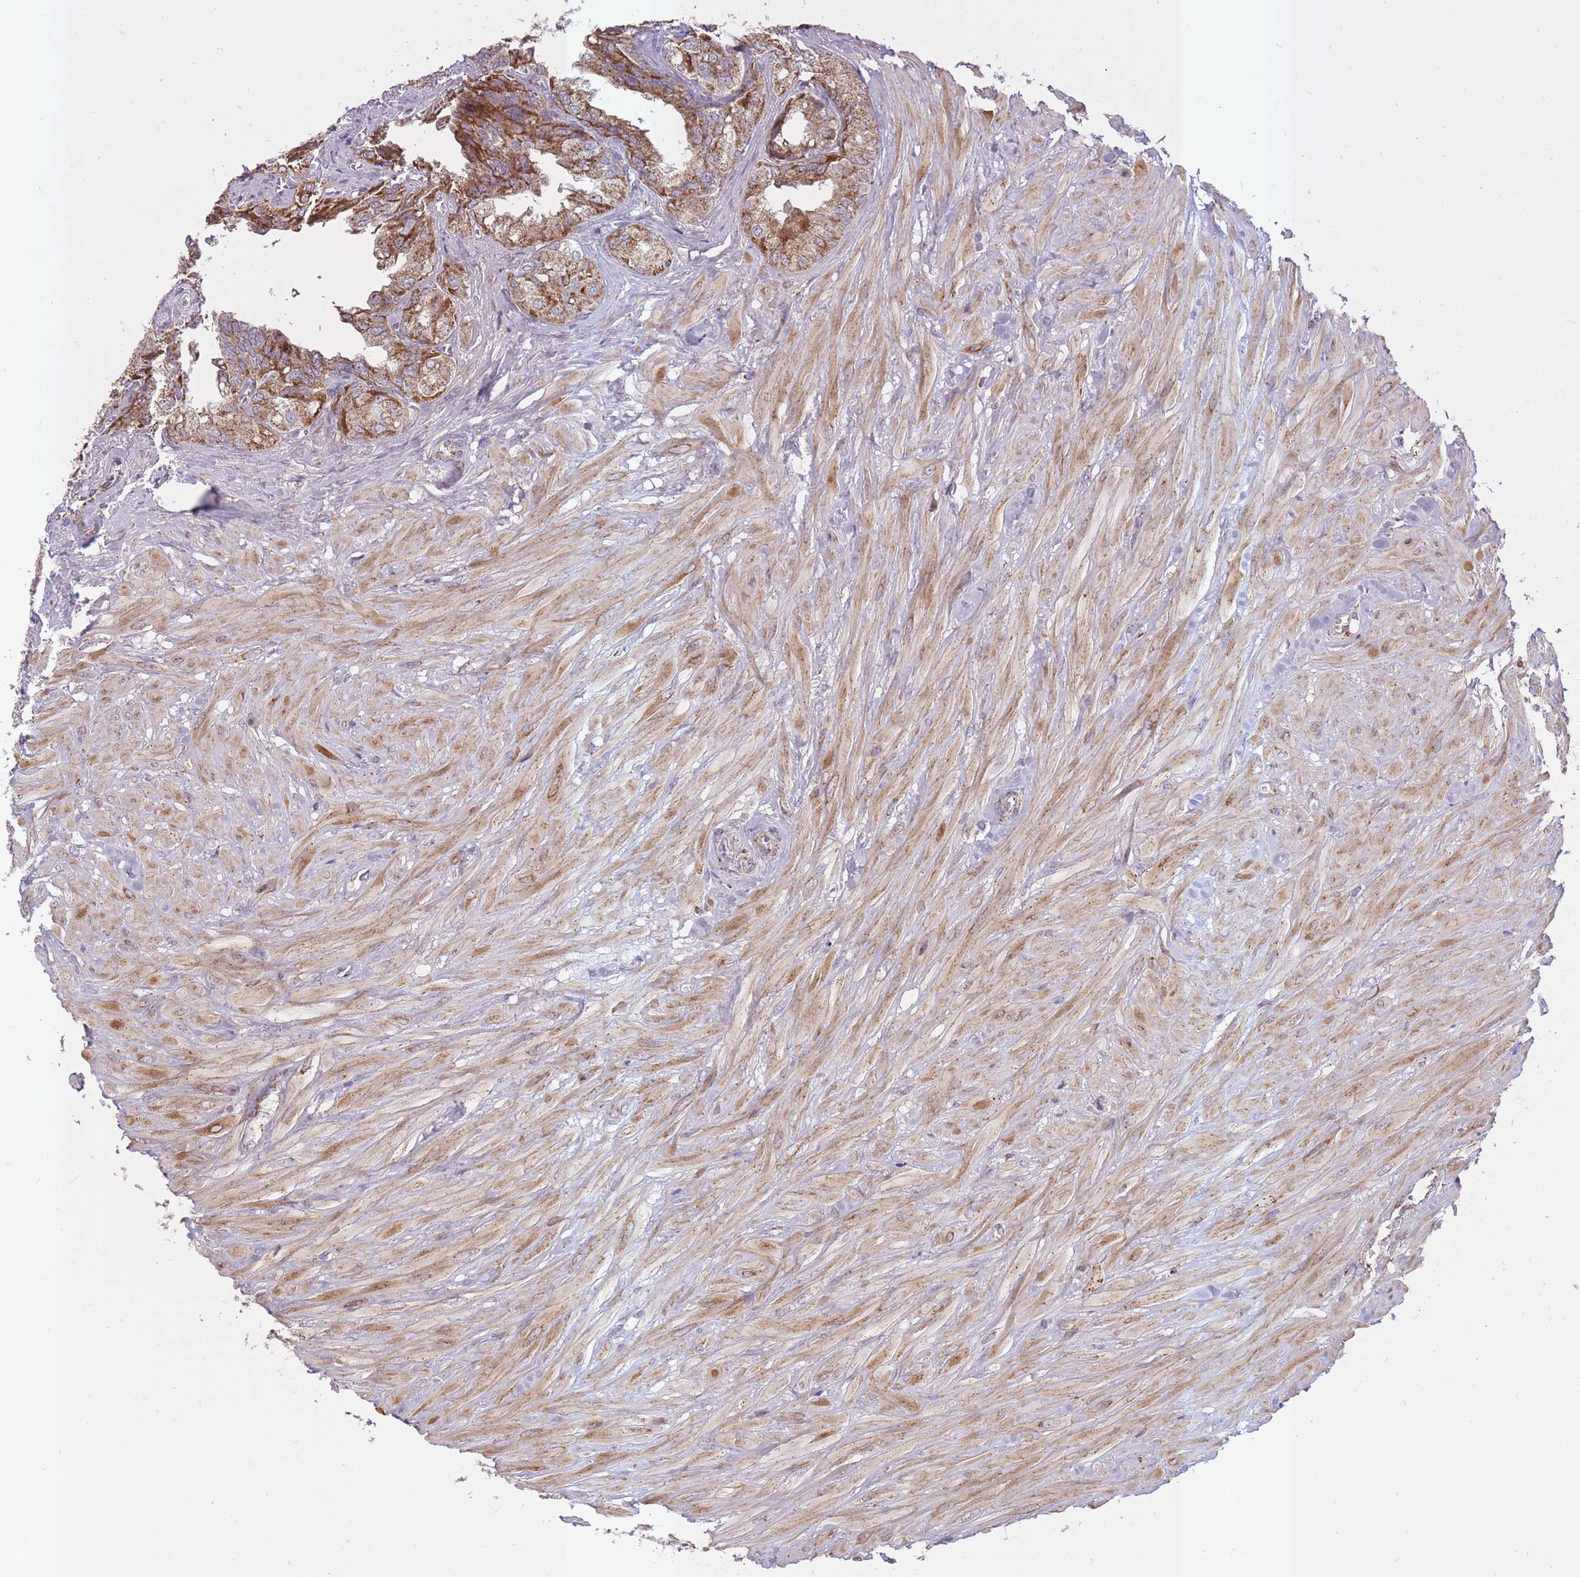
{"staining": {"intensity": "moderate", "quantity": ">75%", "location": "cytoplasmic/membranous"}, "tissue": "seminal vesicle", "cell_type": "Glandular cells", "image_type": "normal", "snomed": [{"axis": "morphology", "description": "Normal tissue, NOS"}, {"axis": "topography", "description": "Seminal veicle"}], "caption": "This histopathology image displays normal seminal vesicle stained with IHC to label a protein in brown. The cytoplasmic/membranous of glandular cells show moderate positivity for the protein. Nuclei are counter-stained blue.", "gene": "LIN7C", "patient": {"sex": "male", "age": 67}}